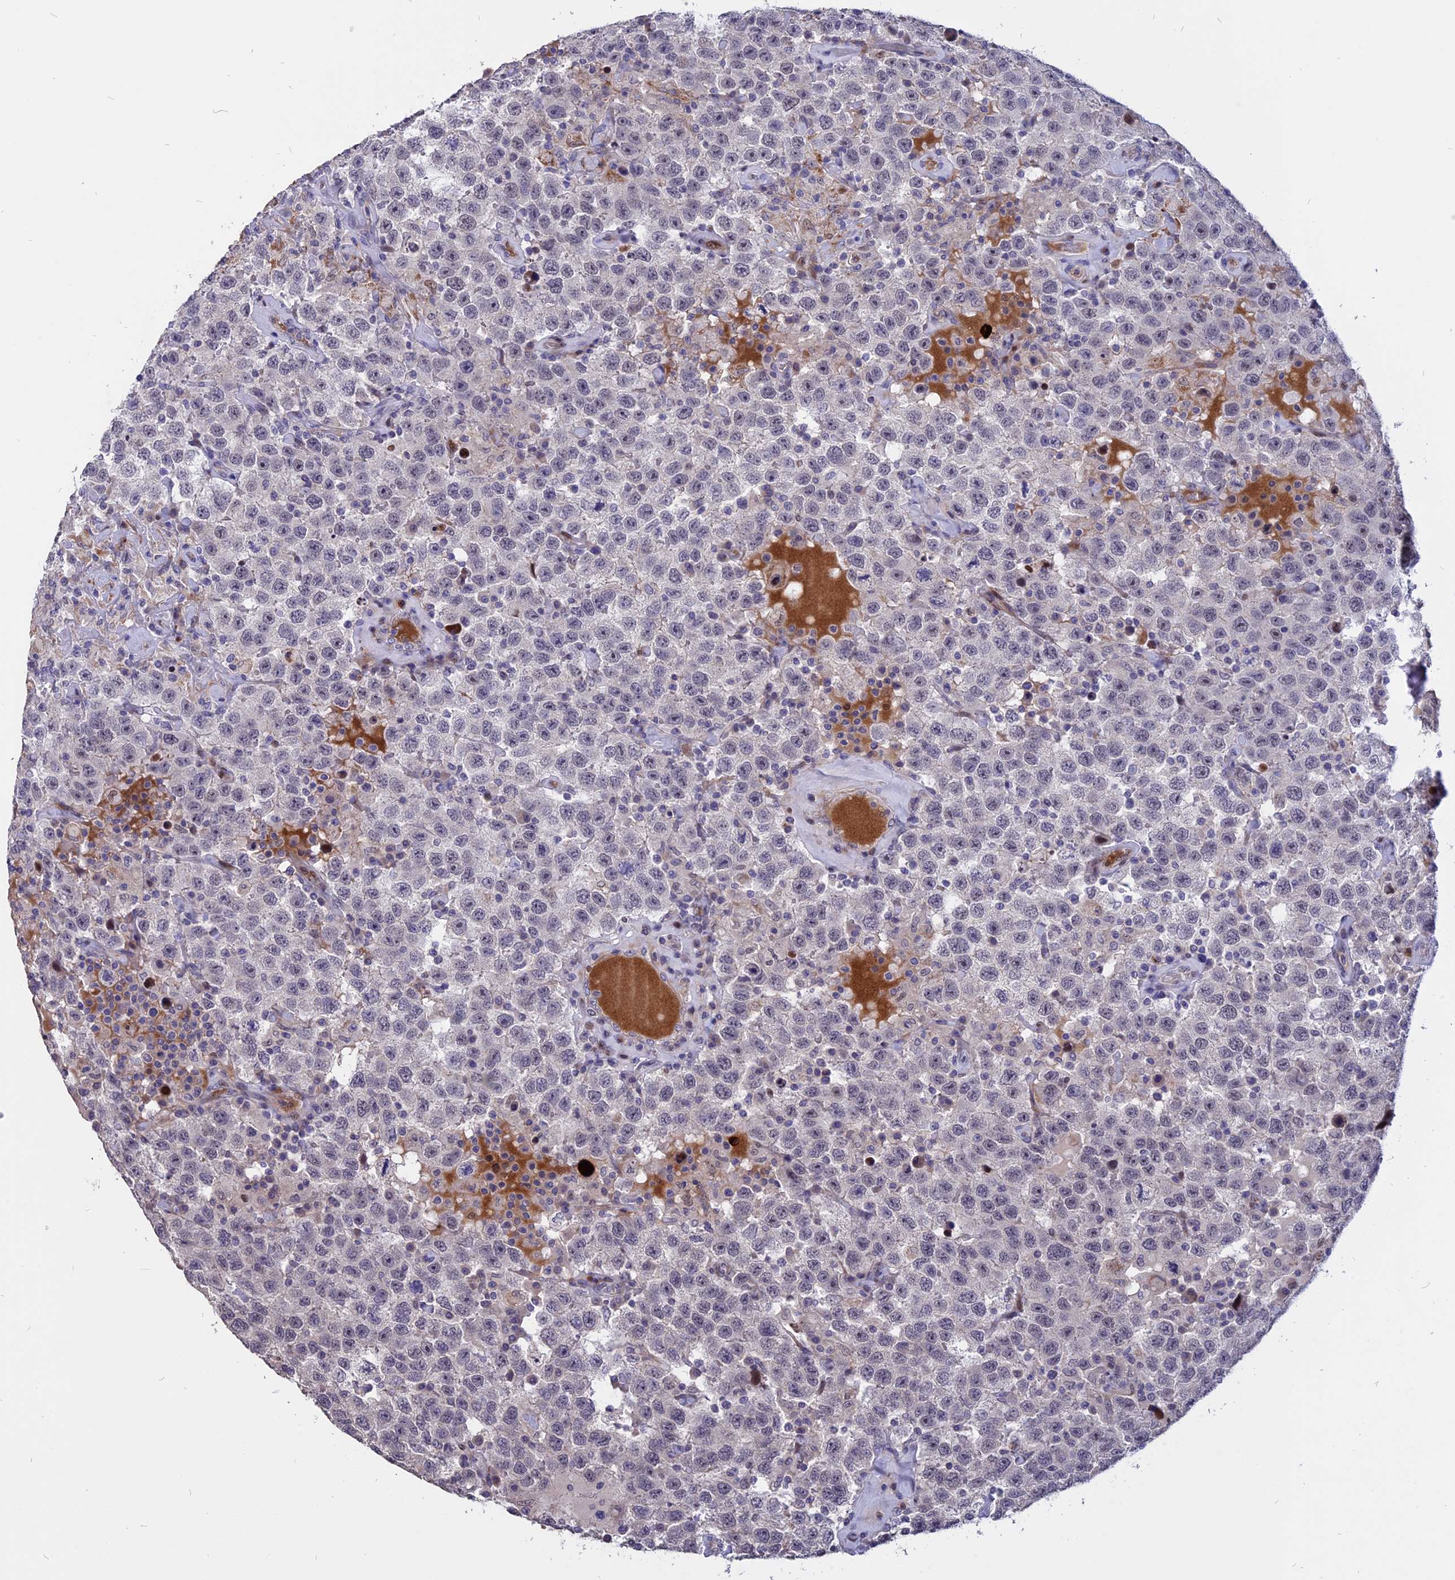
{"staining": {"intensity": "negative", "quantity": "none", "location": "none"}, "tissue": "testis cancer", "cell_type": "Tumor cells", "image_type": "cancer", "snomed": [{"axis": "morphology", "description": "Seminoma, NOS"}, {"axis": "topography", "description": "Testis"}], "caption": "This is an immunohistochemistry photomicrograph of testis cancer. There is no positivity in tumor cells.", "gene": "TMEM263", "patient": {"sex": "male", "age": 41}}